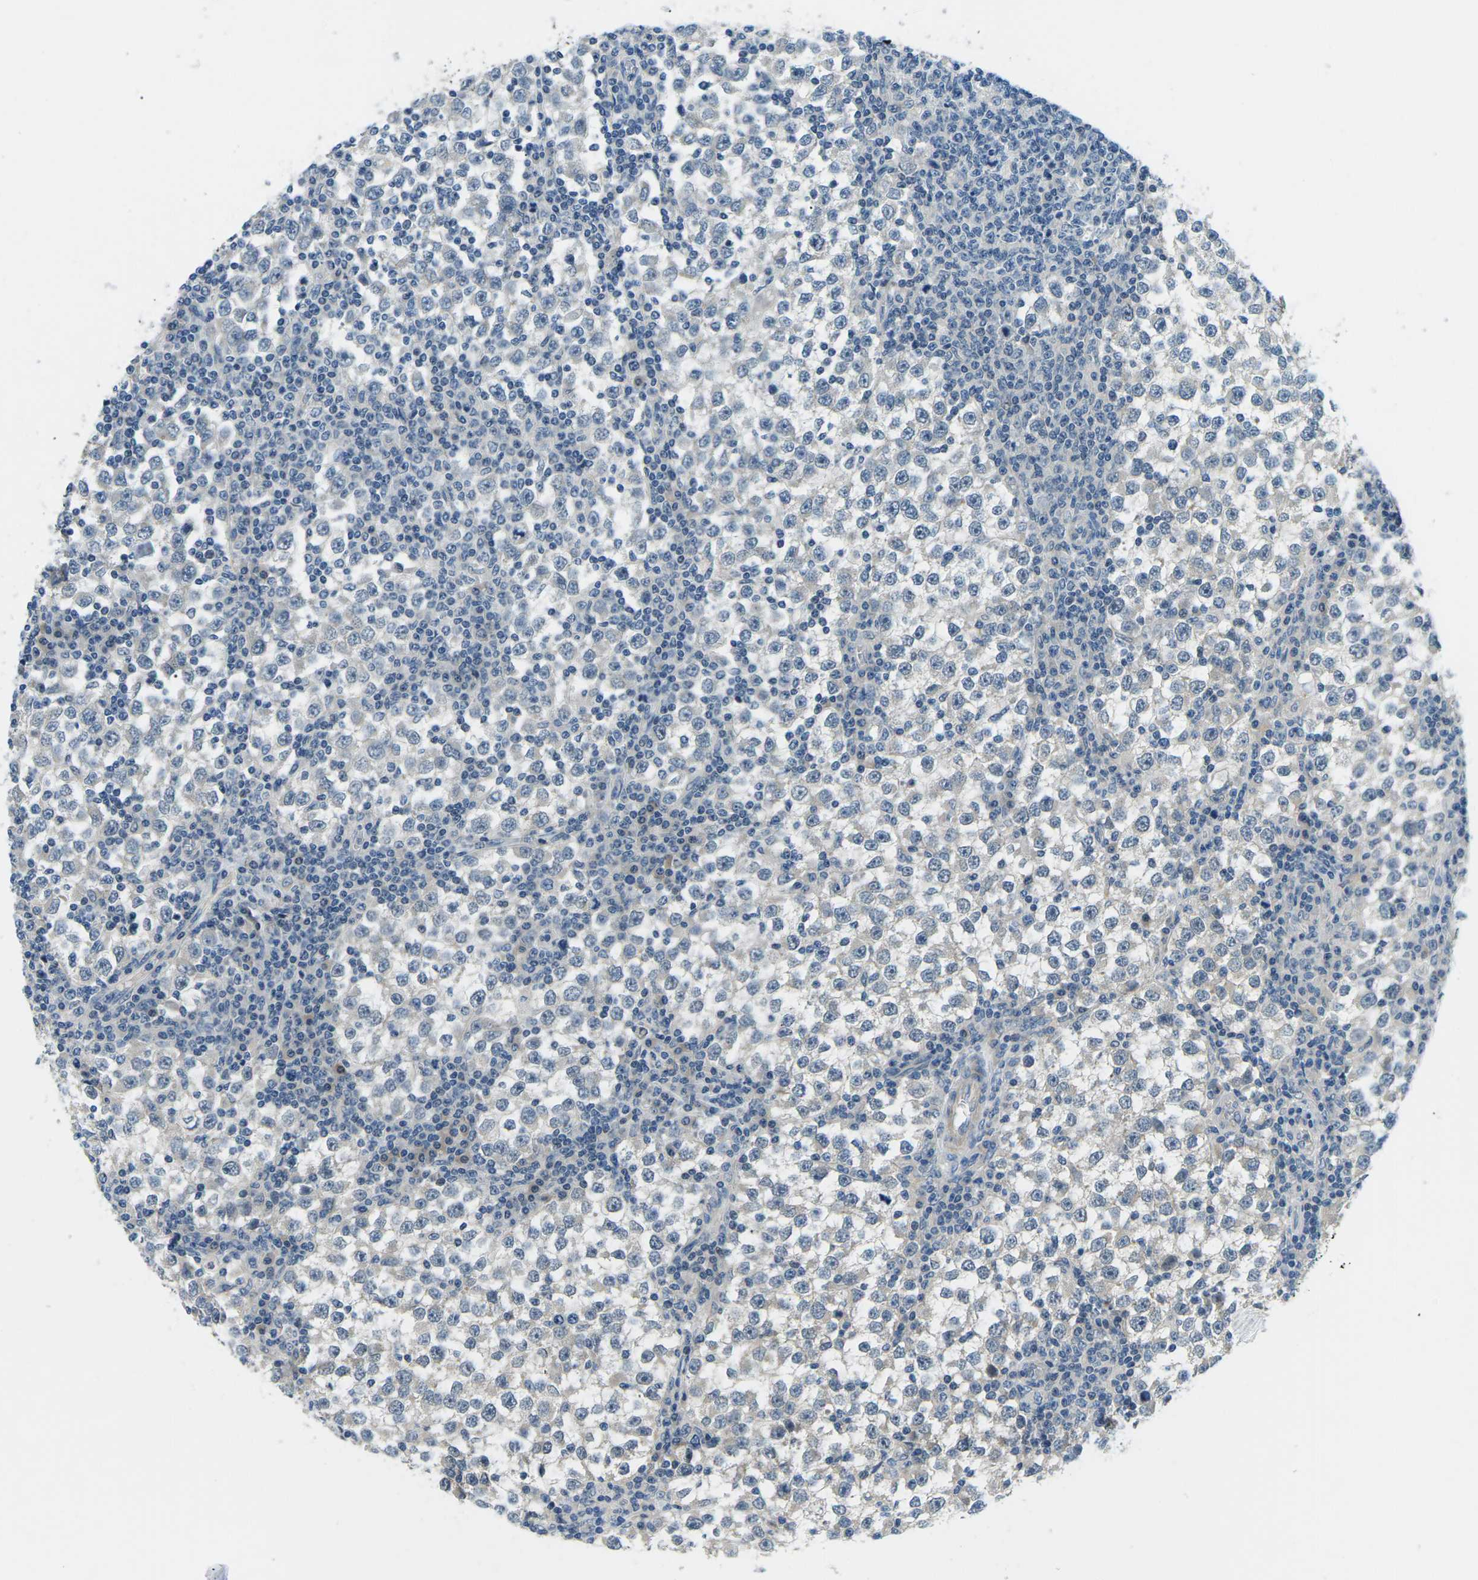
{"staining": {"intensity": "negative", "quantity": "none", "location": "none"}, "tissue": "testis cancer", "cell_type": "Tumor cells", "image_type": "cancer", "snomed": [{"axis": "morphology", "description": "Seminoma, NOS"}, {"axis": "topography", "description": "Testis"}], "caption": "Tumor cells are negative for protein expression in human testis cancer (seminoma). (DAB (3,3'-diaminobenzidine) immunohistochemistry, high magnification).", "gene": "CTNND1", "patient": {"sex": "male", "age": 65}}